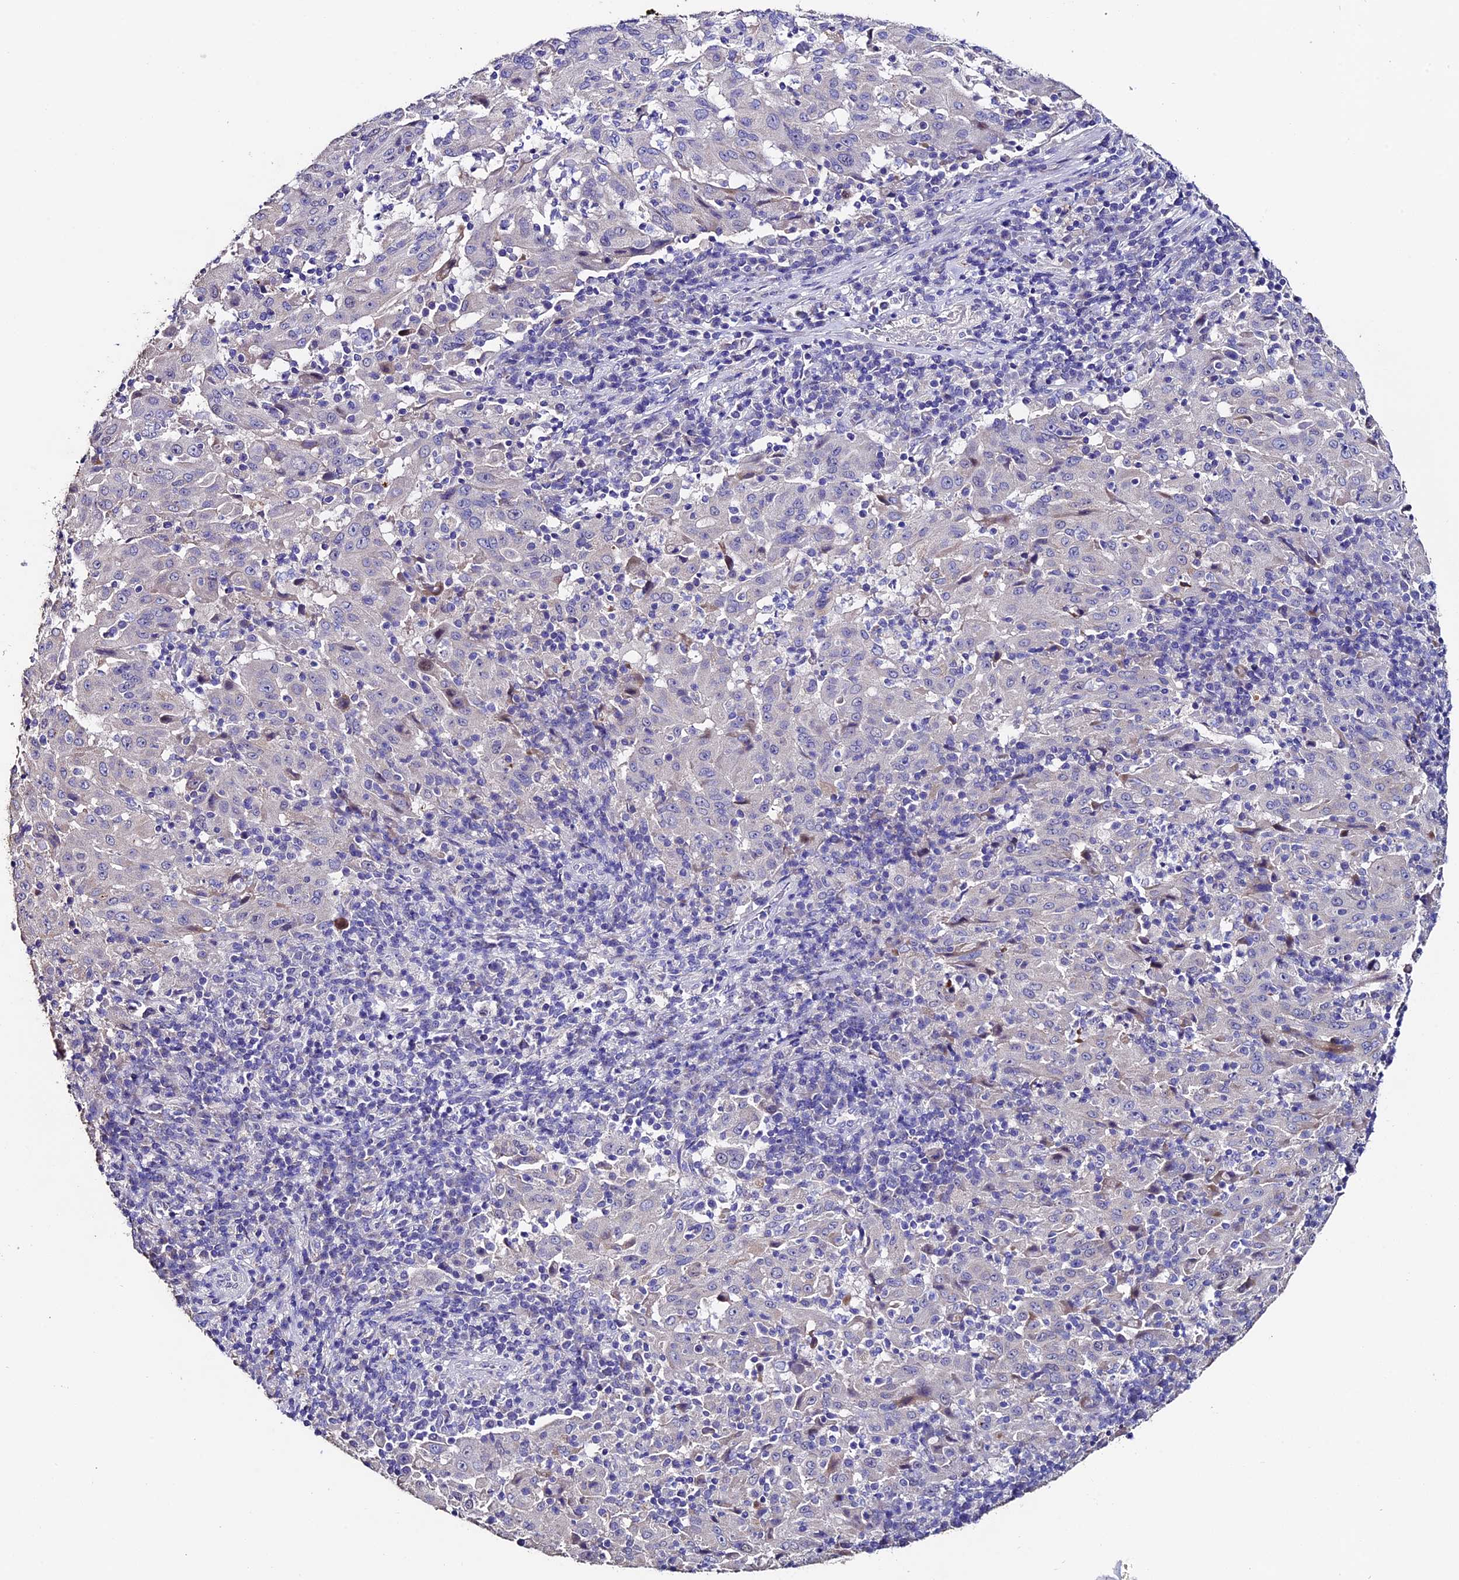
{"staining": {"intensity": "negative", "quantity": "none", "location": "none"}, "tissue": "pancreatic cancer", "cell_type": "Tumor cells", "image_type": "cancer", "snomed": [{"axis": "morphology", "description": "Adenocarcinoma, NOS"}, {"axis": "topography", "description": "Pancreas"}], "caption": "Human adenocarcinoma (pancreatic) stained for a protein using immunohistochemistry reveals no staining in tumor cells.", "gene": "FBXW9", "patient": {"sex": "male", "age": 63}}